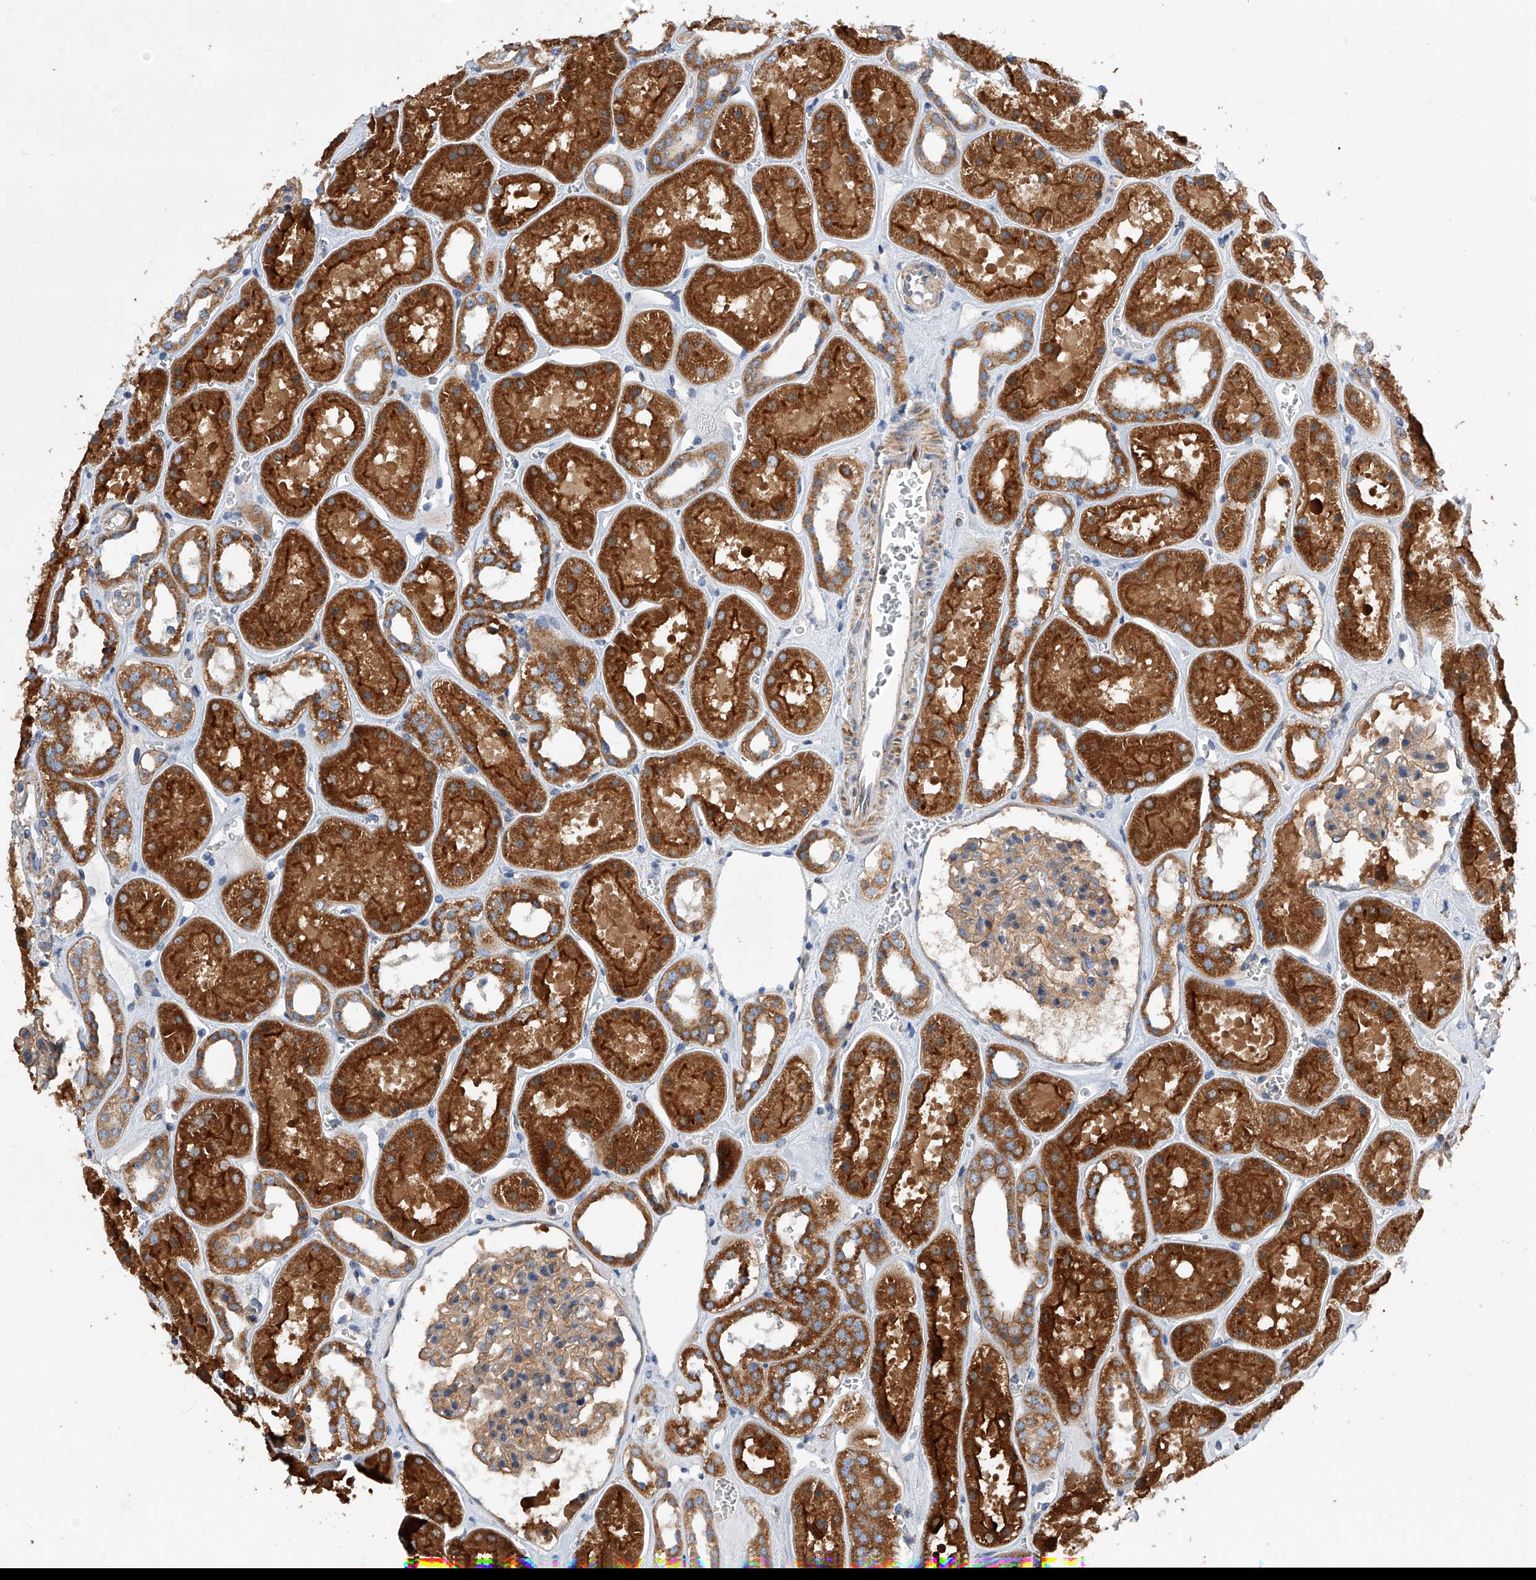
{"staining": {"intensity": "weak", "quantity": ">75%", "location": "cytoplasmic/membranous"}, "tissue": "kidney", "cell_type": "Cells in glomeruli", "image_type": "normal", "snomed": [{"axis": "morphology", "description": "Normal tissue, NOS"}, {"axis": "topography", "description": "Kidney"}], "caption": "Human kidney stained with a brown dye displays weak cytoplasmic/membranous positive expression in approximately >75% of cells in glomeruli.", "gene": "MLYCD", "patient": {"sex": "female", "age": 41}}